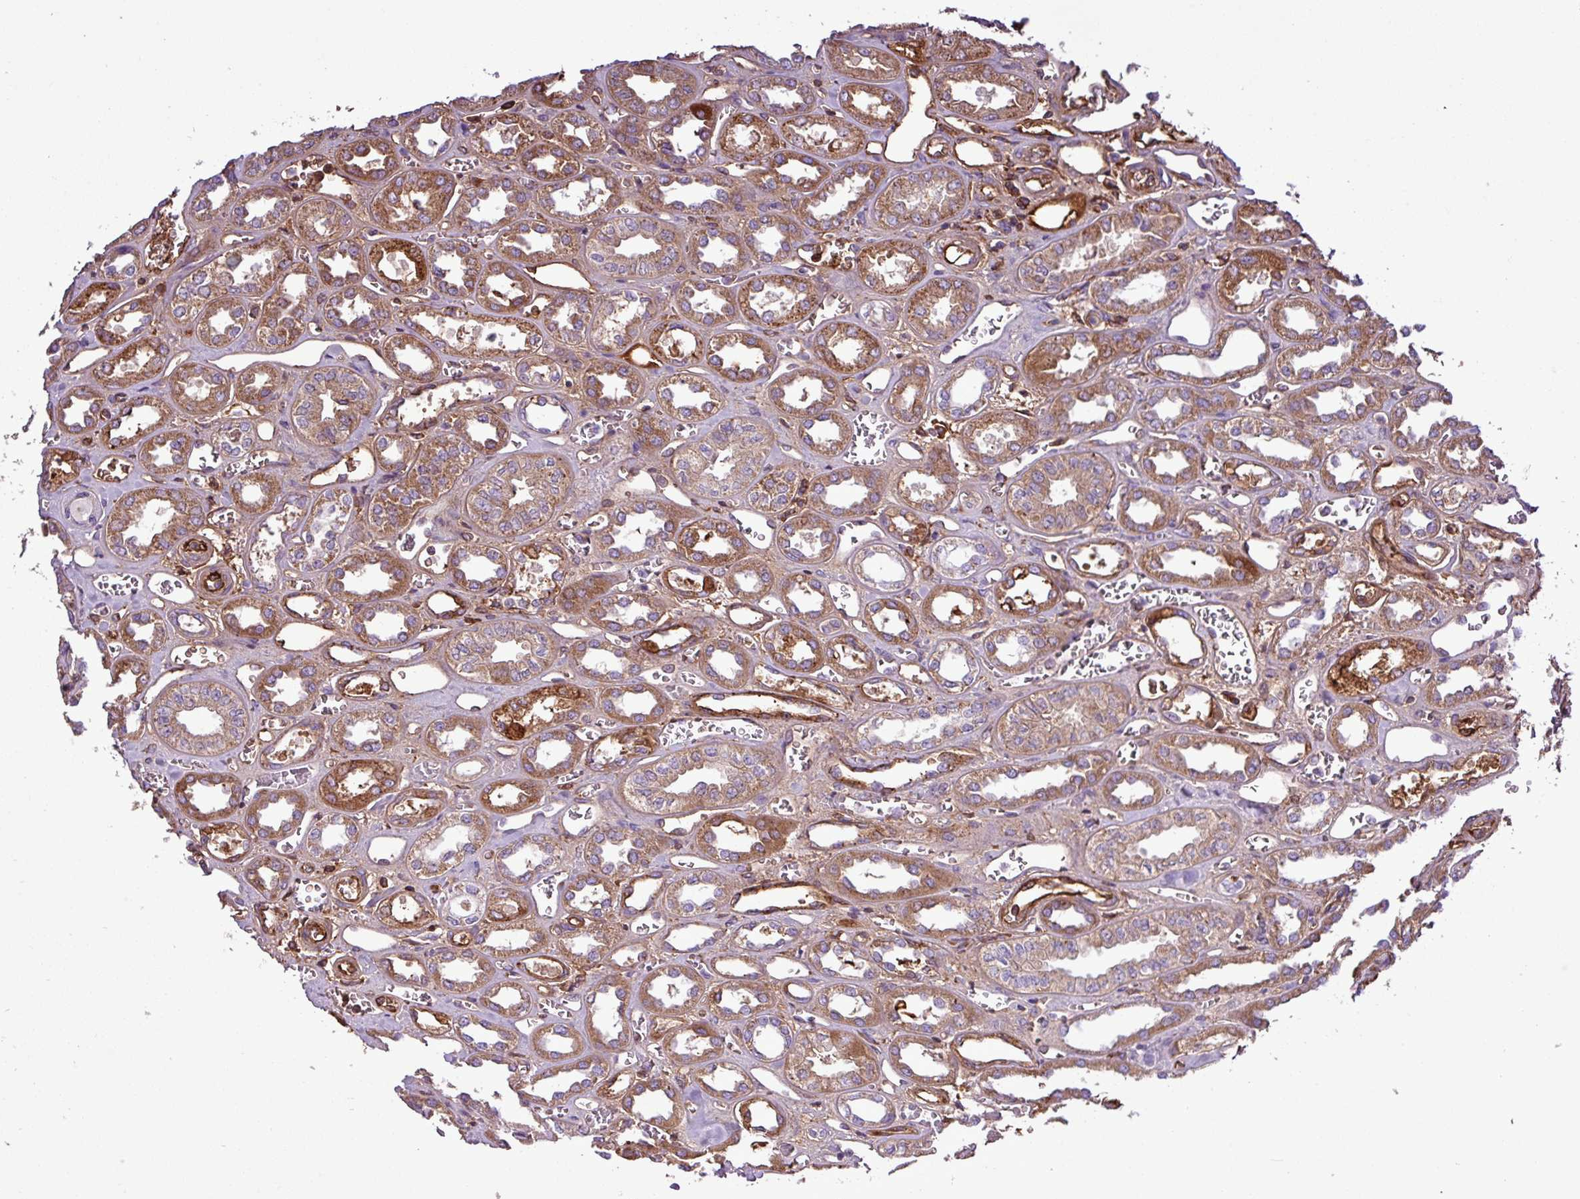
{"staining": {"intensity": "moderate", "quantity": "25%-75%", "location": "cytoplasmic/membranous"}, "tissue": "kidney", "cell_type": "Cells in glomeruli", "image_type": "normal", "snomed": [{"axis": "morphology", "description": "Normal tissue, NOS"}, {"axis": "morphology", "description": "Adenocarcinoma, NOS"}, {"axis": "topography", "description": "Kidney"}], "caption": "Cells in glomeruli exhibit medium levels of moderate cytoplasmic/membranous staining in approximately 25%-75% of cells in normal kidney.", "gene": "CWH43", "patient": {"sex": "female", "age": 68}}